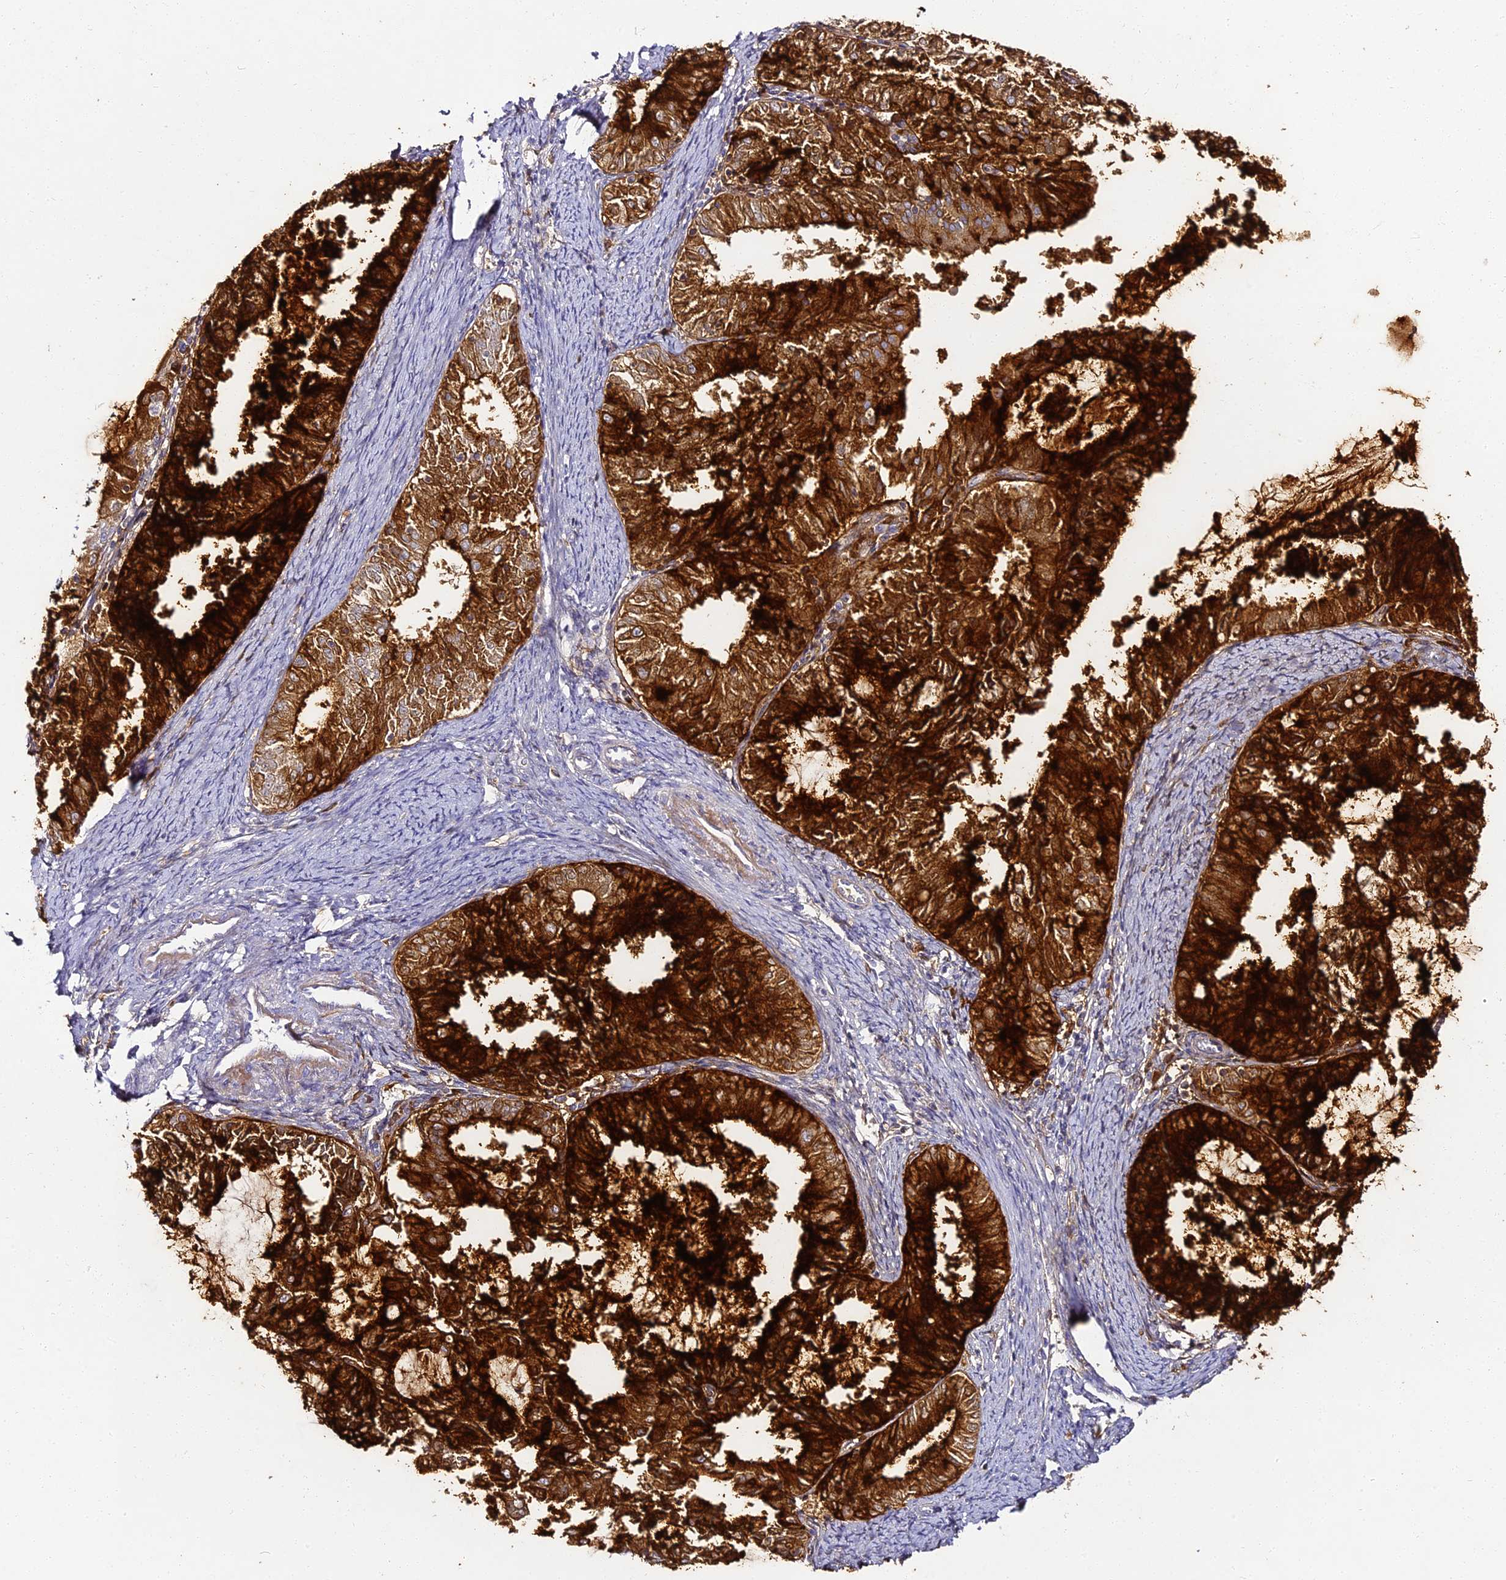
{"staining": {"intensity": "strong", "quantity": ">75%", "location": "cytoplasmic/membranous"}, "tissue": "endometrial cancer", "cell_type": "Tumor cells", "image_type": "cancer", "snomed": [{"axis": "morphology", "description": "Adenocarcinoma, NOS"}, {"axis": "topography", "description": "Endometrium"}], "caption": "Protein expression analysis of endometrial cancer (adenocarcinoma) shows strong cytoplasmic/membranous staining in approximately >75% of tumor cells.", "gene": "ALPG", "patient": {"sex": "female", "age": 57}}